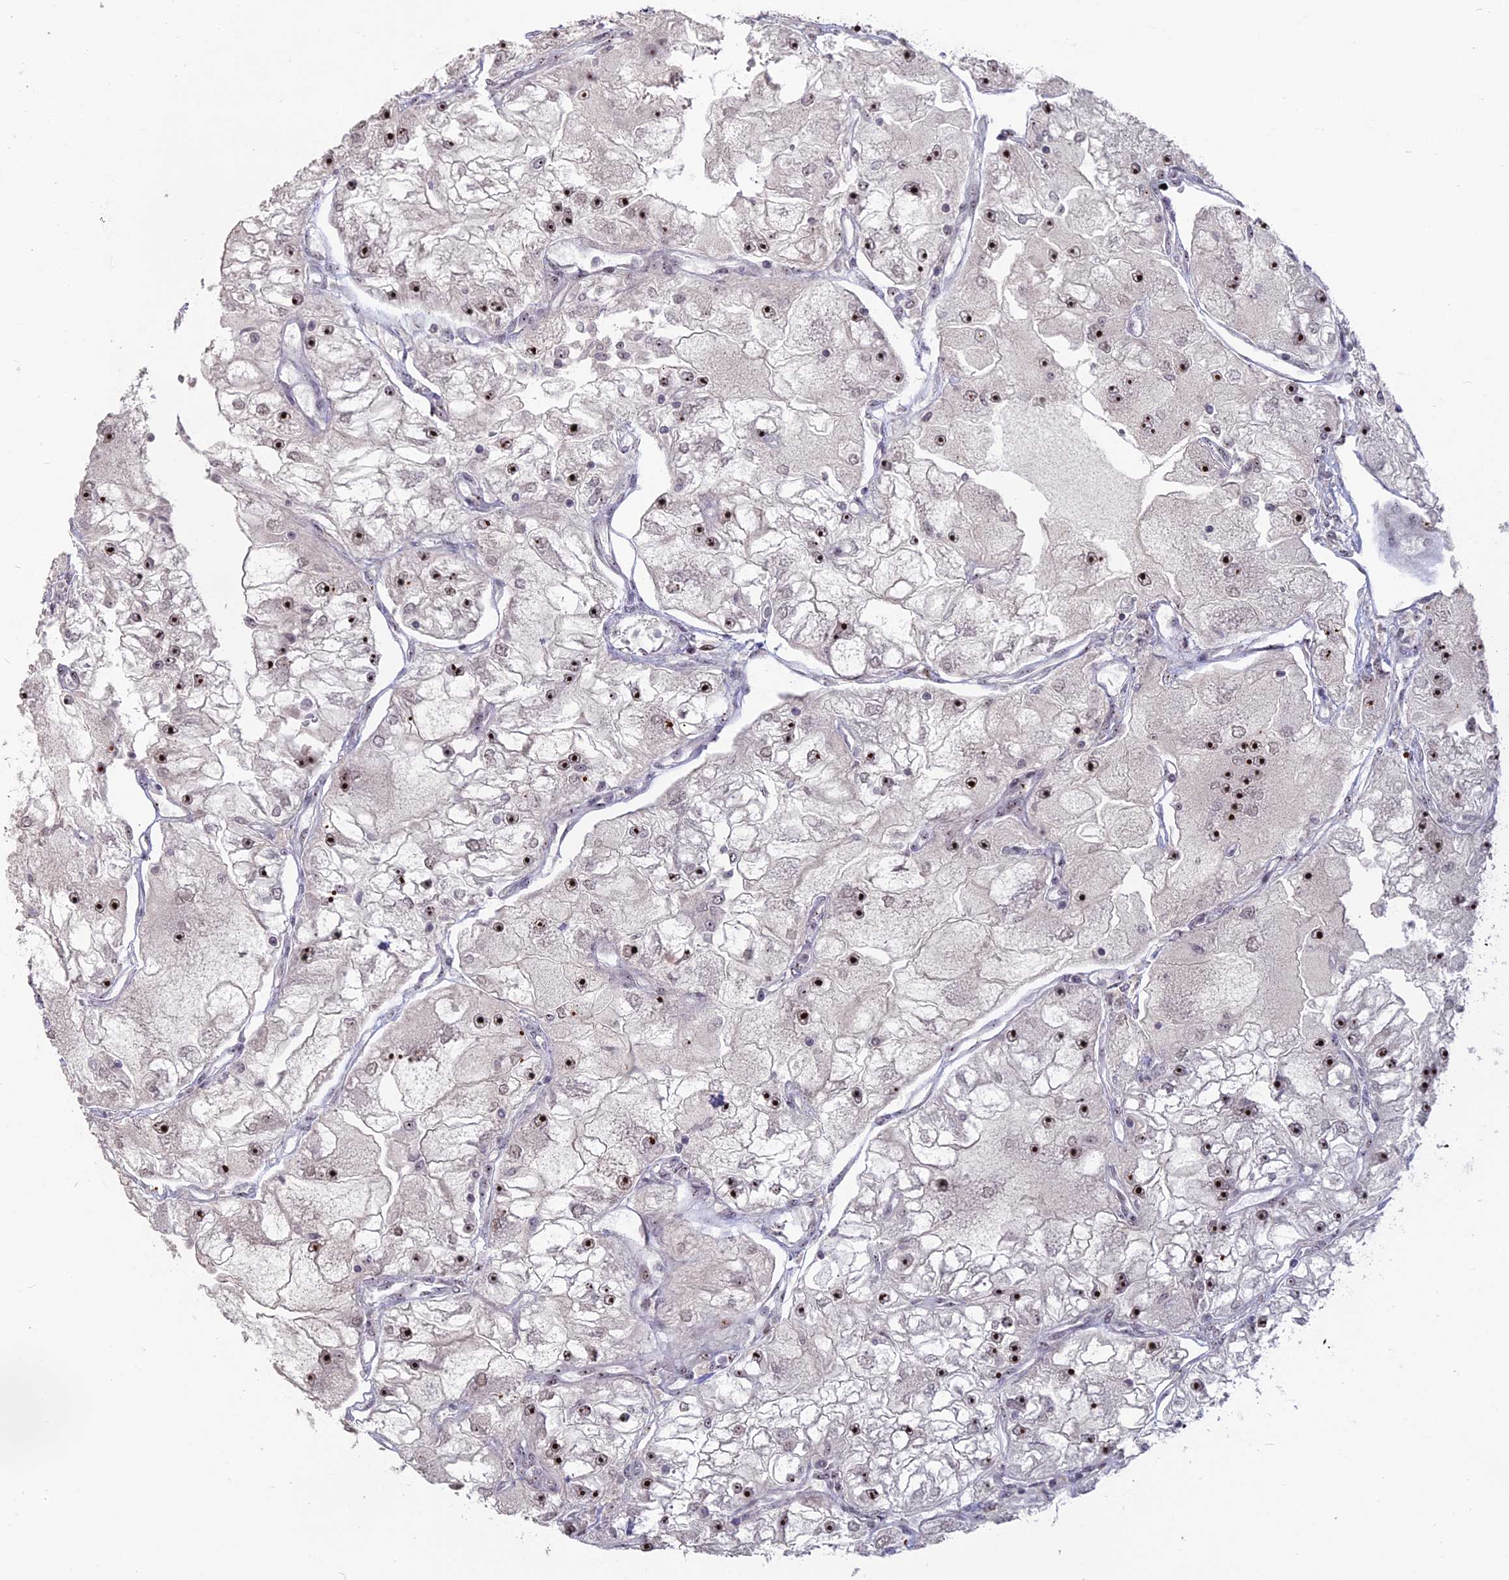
{"staining": {"intensity": "strong", "quantity": "25%-75%", "location": "nuclear"}, "tissue": "renal cancer", "cell_type": "Tumor cells", "image_type": "cancer", "snomed": [{"axis": "morphology", "description": "Adenocarcinoma, NOS"}, {"axis": "topography", "description": "Kidney"}], "caption": "Renal adenocarcinoma tissue exhibits strong nuclear positivity in approximately 25%-75% of tumor cells, visualized by immunohistochemistry.", "gene": "FAM131A", "patient": {"sex": "female", "age": 72}}